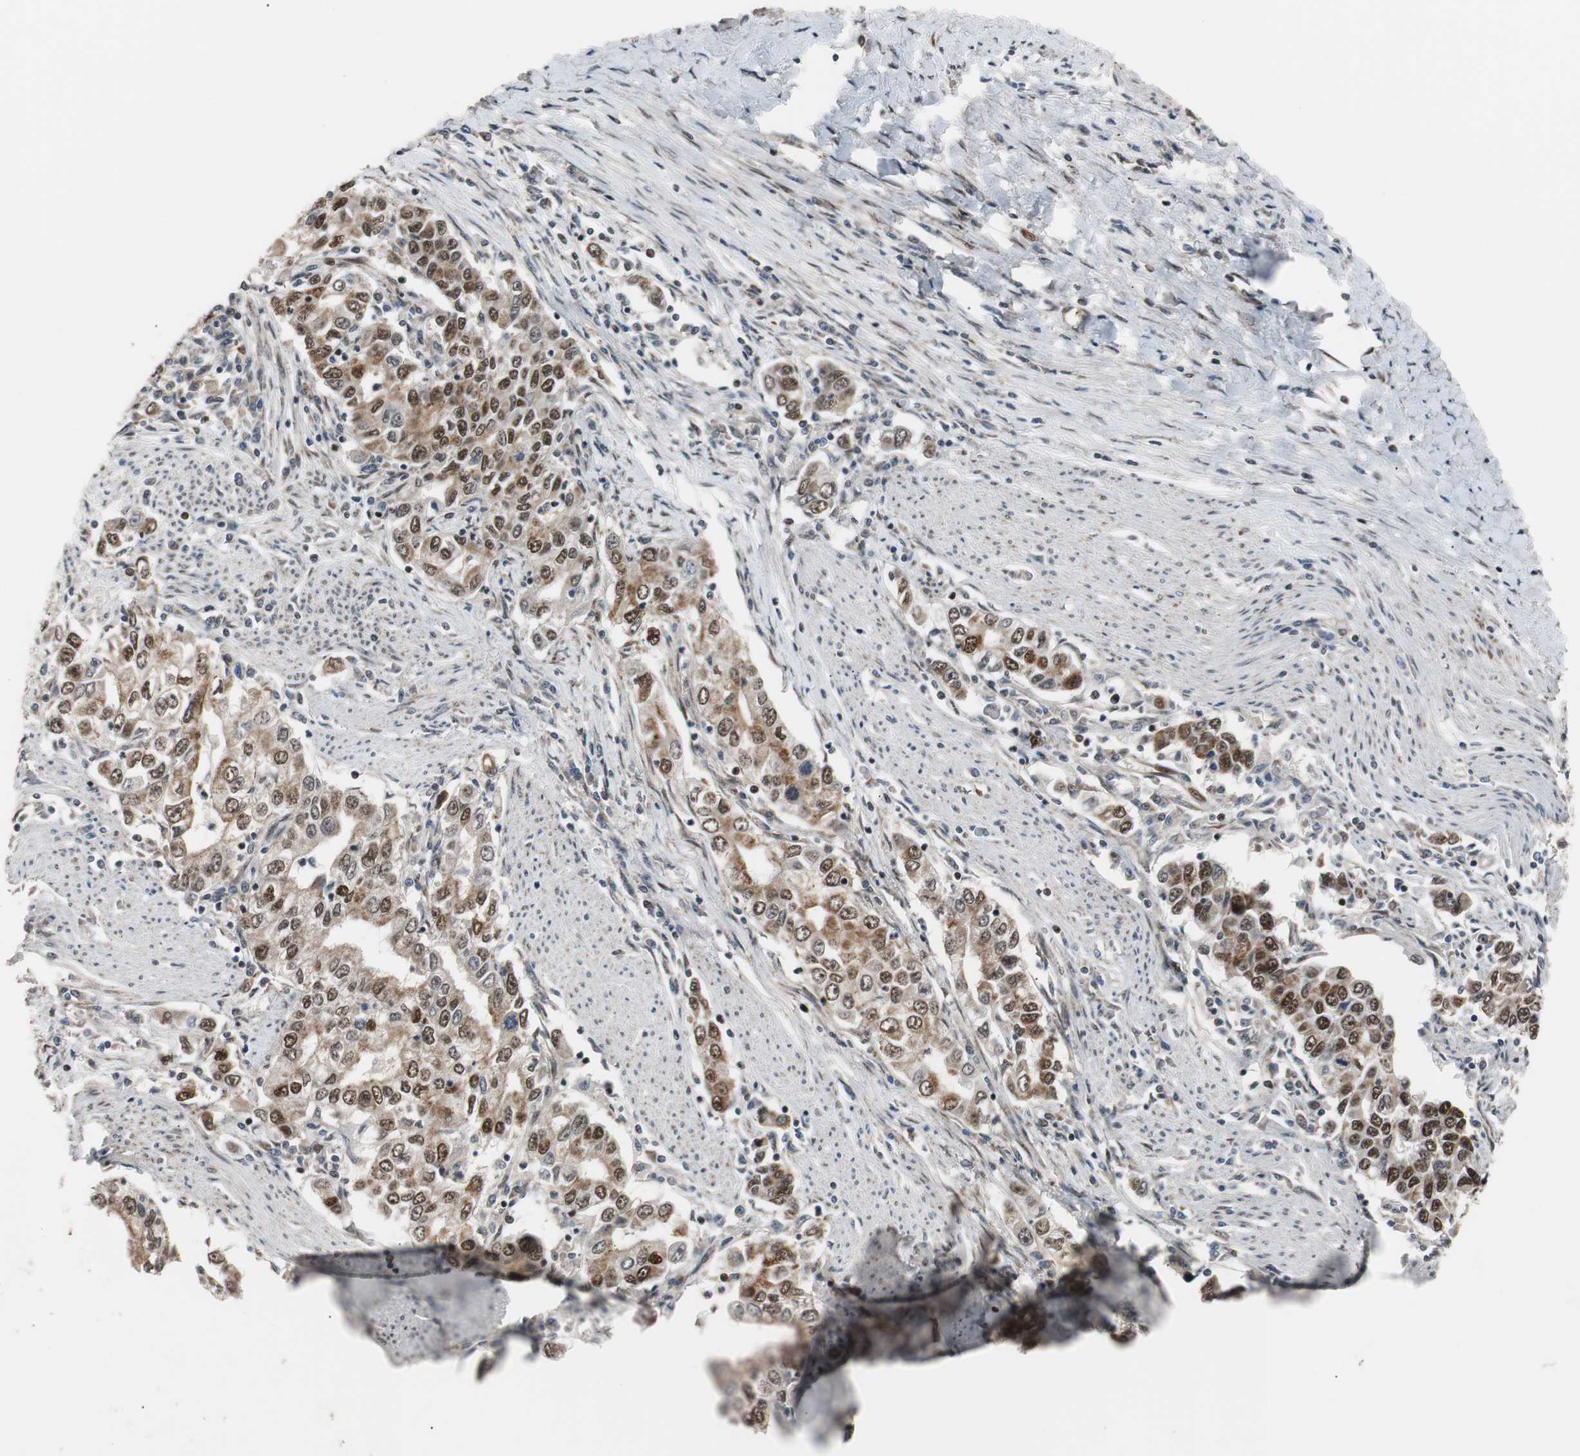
{"staining": {"intensity": "moderate", "quantity": ">75%", "location": "cytoplasmic/membranous,nuclear"}, "tissue": "stomach cancer", "cell_type": "Tumor cells", "image_type": "cancer", "snomed": [{"axis": "morphology", "description": "Adenocarcinoma, NOS"}, {"axis": "topography", "description": "Stomach, lower"}], "caption": "DAB immunohistochemical staining of human stomach cancer (adenocarcinoma) exhibits moderate cytoplasmic/membranous and nuclear protein positivity in approximately >75% of tumor cells.", "gene": "NBL1", "patient": {"sex": "female", "age": 72}}